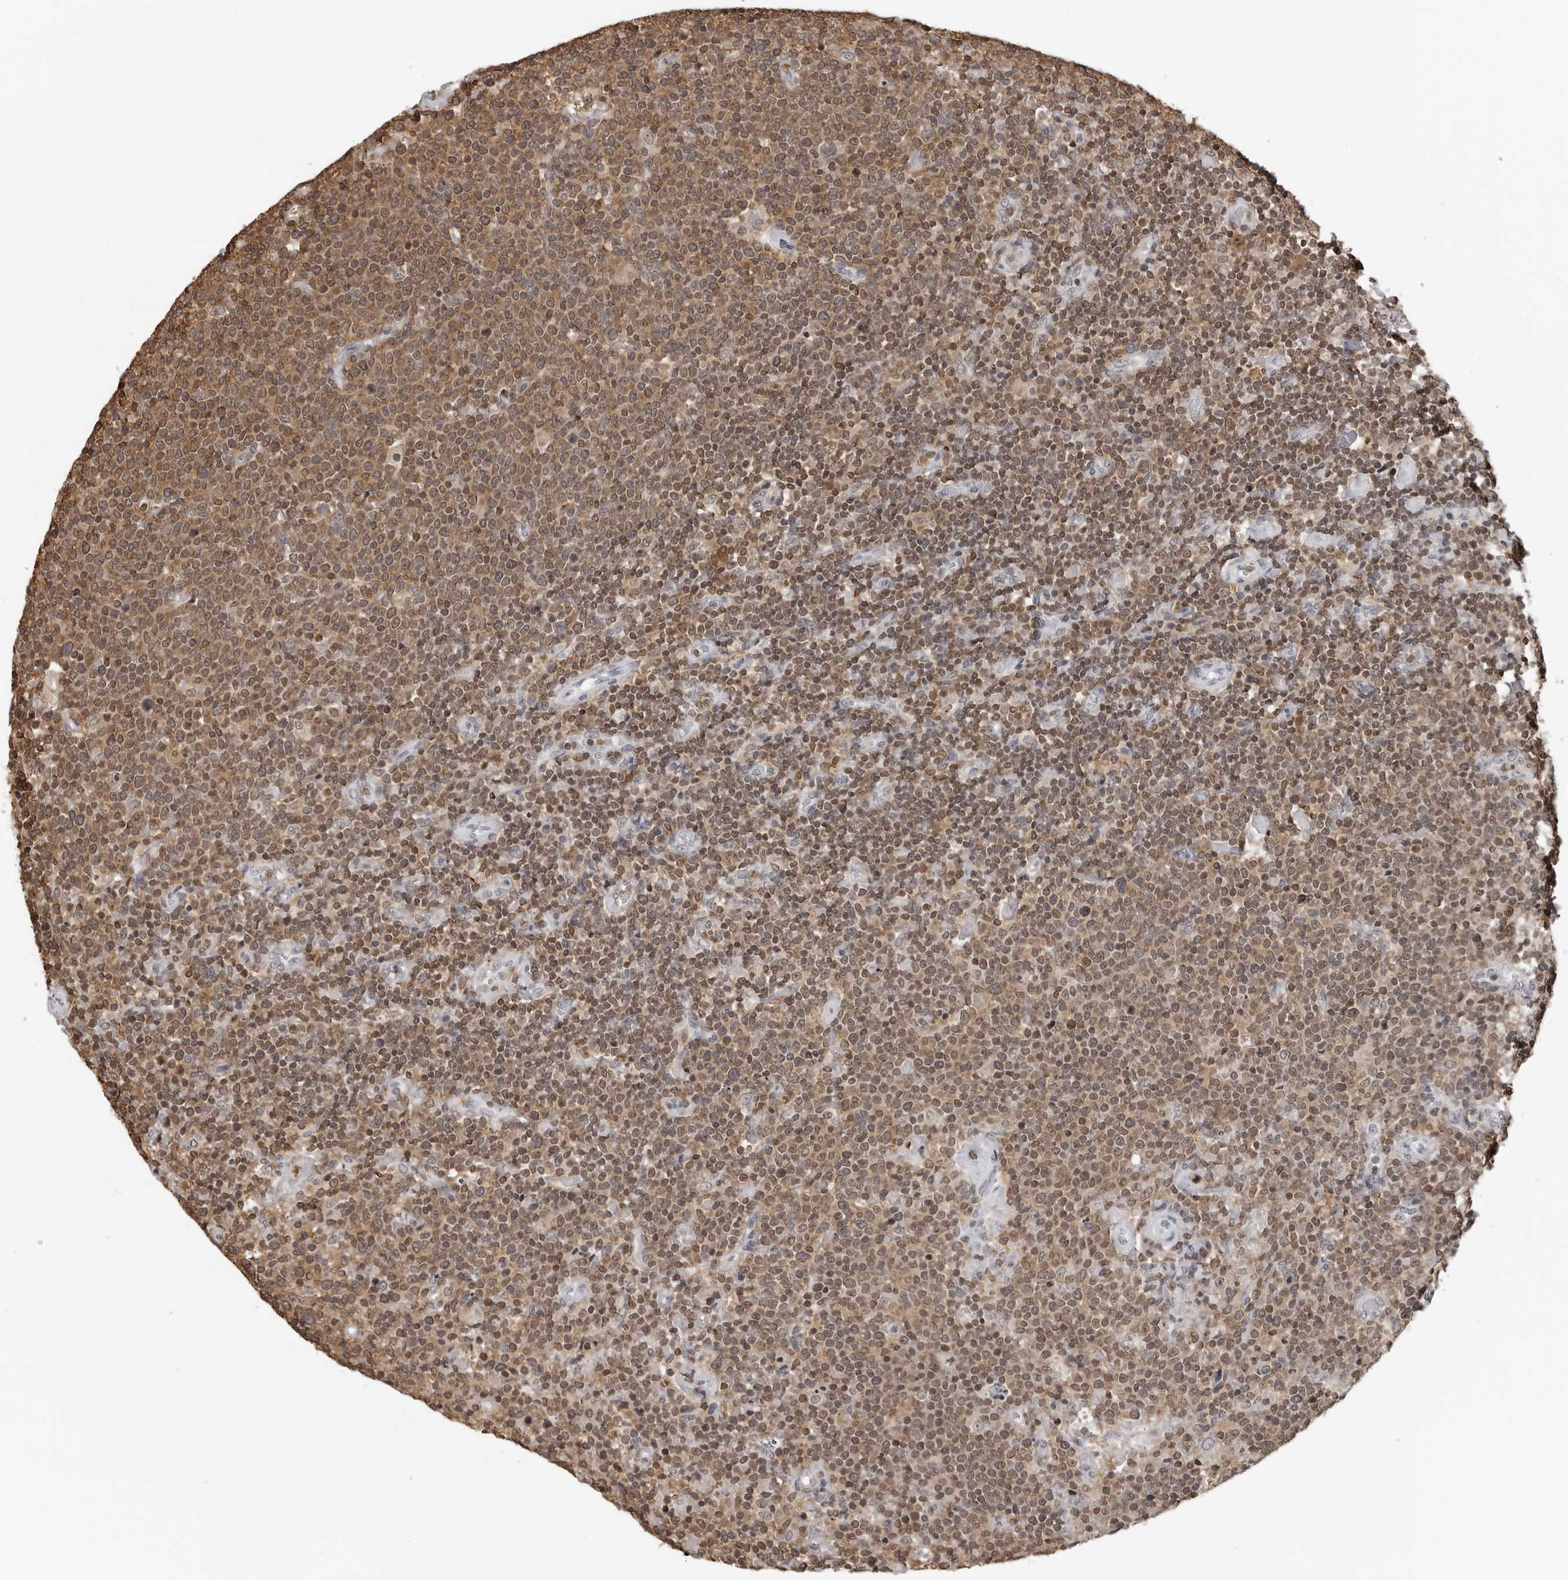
{"staining": {"intensity": "moderate", "quantity": ">75%", "location": "cytoplasmic/membranous,nuclear"}, "tissue": "lymphoma", "cell_type": "Tumor cells", "image_type": "cancer", "snomed": [{"axis": "morphology", "description": "Malignant lymphoma, non-Hodgkin's type, High grade"}, {"axis": "topography", "description": "Lymph node"}], "caption": "High-grade malignant lymphoma, non-Hodgkin's type stained for a protein reveals moderate cytoplasmic/membranous and nuclear positivity in tumor cells.", "gene": "HSPH1", "patient": {"sex": "male", "age": 61}}